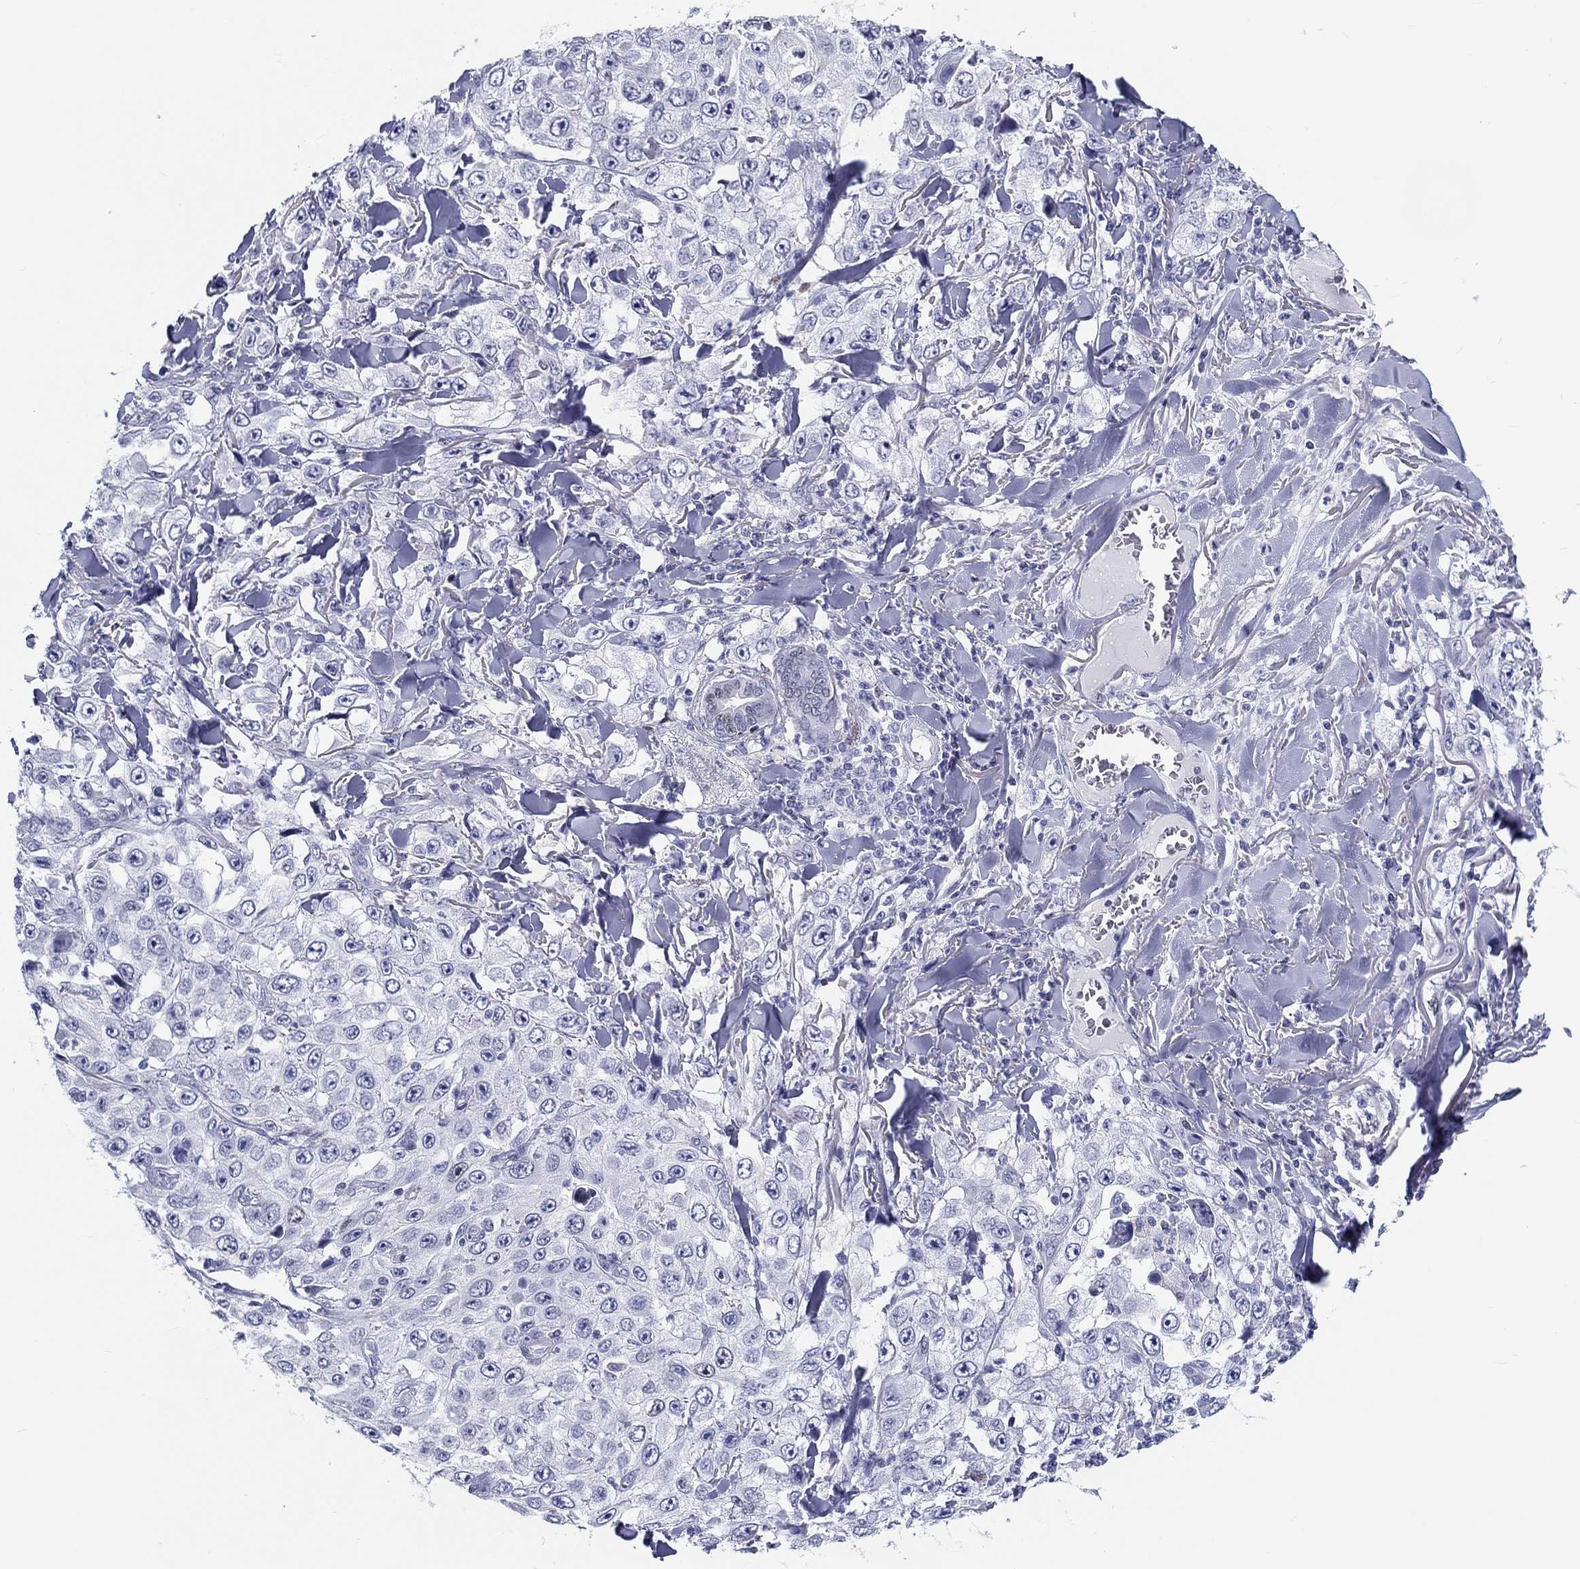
{"staining": {"intensity": "negative", "quantity": "none", "location": "none"}, "tissue": "skin cancer", "cell_type": "Tumor cells", "image_type": "cancer", "snomed": [{"axis": "morphology", "description": "Squamous cell carcinoma, NOS"}, {"axis": "topography", "description": "Skin"}], "caption": "The immunohistochemistry (IHC) image has no significant positivity in tumor cells of skin cancer (squamous cell carcinoma) tissue. (DAB (3,3'-diaminobenzidine) IHC, high magnification).", "gene": "H1-1", "patient": {"sex": "male", "age": 82}}